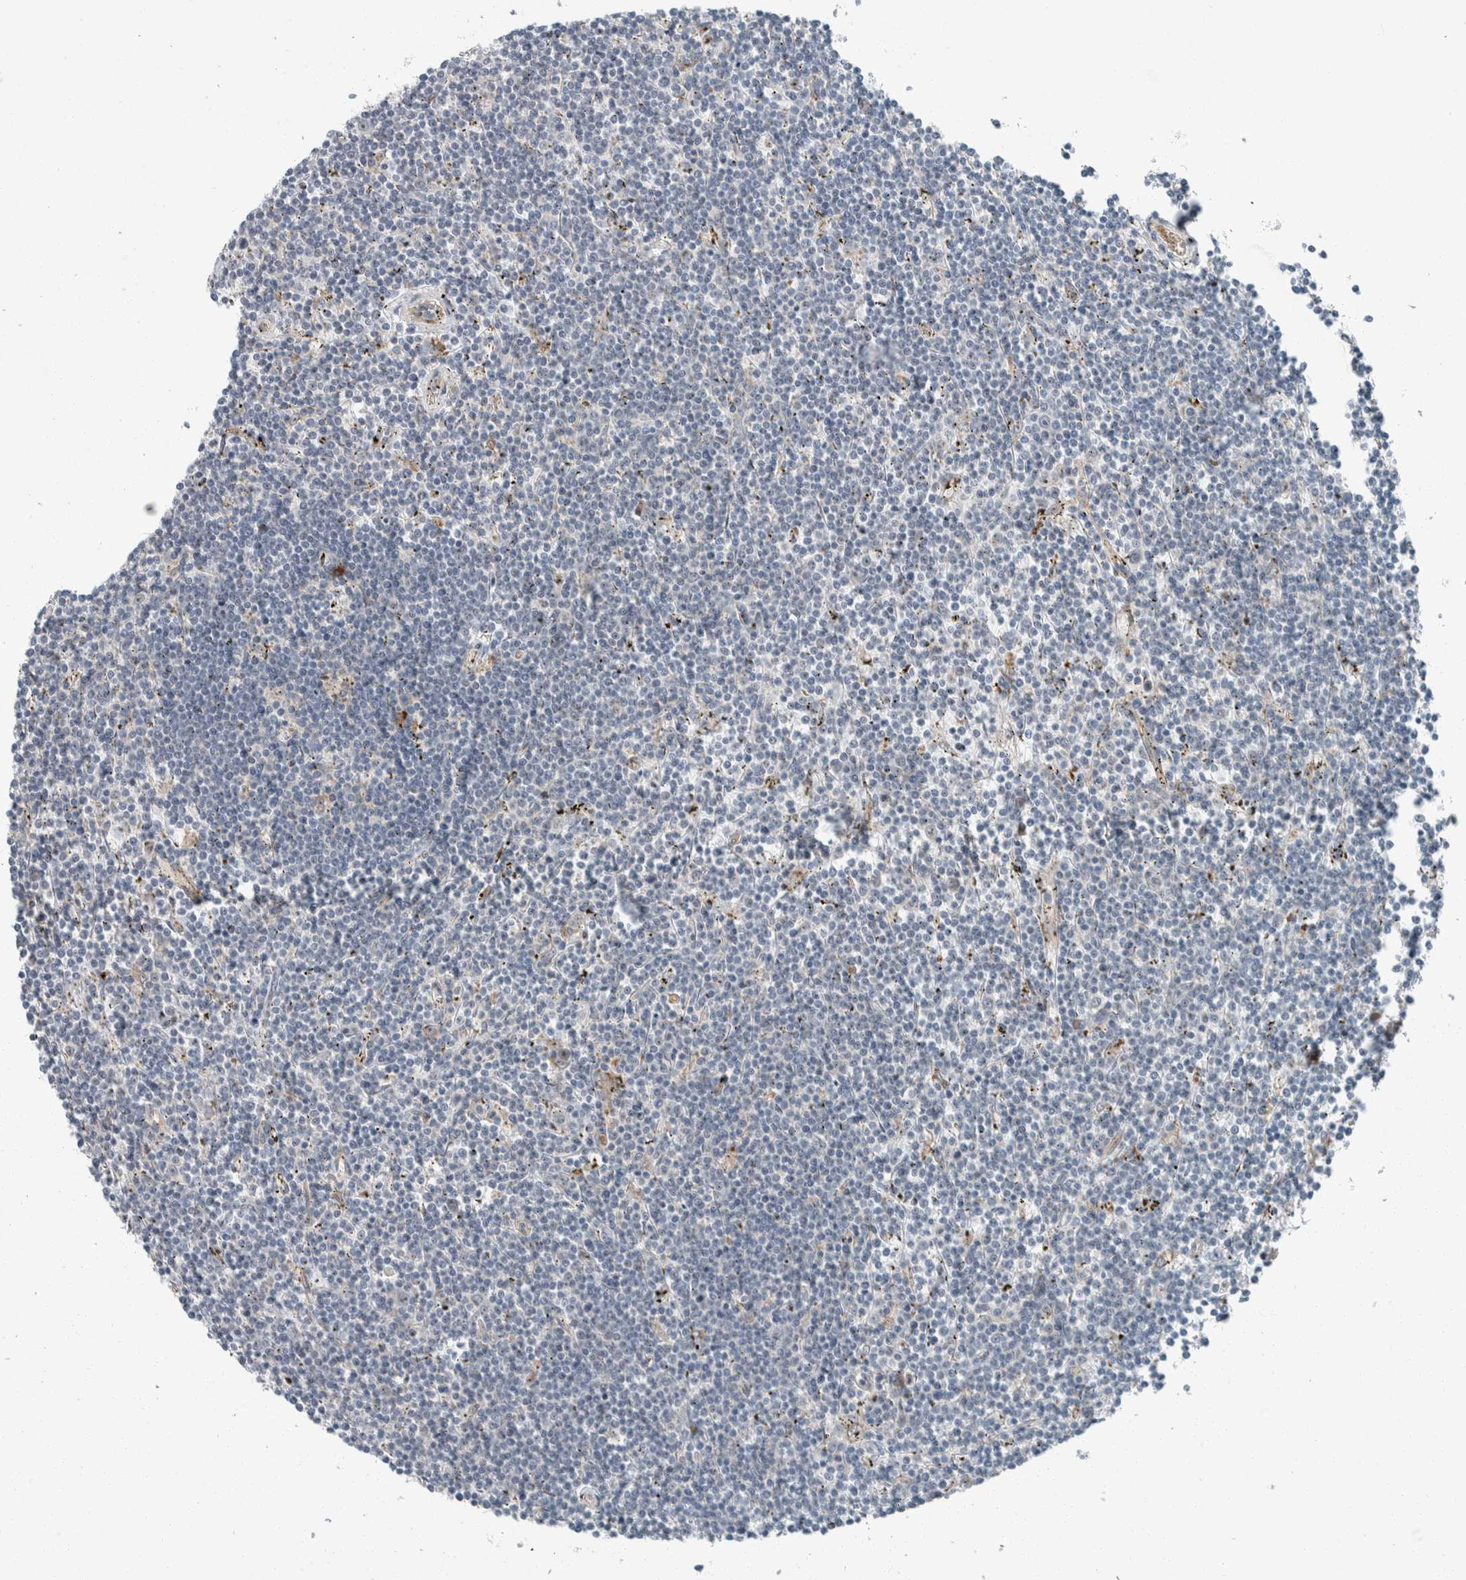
{"staining": {"intensity": "negative", "quantity": "none", "location": "none"}, "tissue": "lymphoma", "cell_type": "Tumor cells", "image_type": "cancer", "snomed": [{"axis": "morphology", "description": "Malignant lymphoma, non-Hodgkin's type, Low grade"}, {"axis": "topography", "description": "Spleen"}], "caption": "Human low-grade malignant lymphoma, non-Hodgkin's type stained for a protein using immunohistochemistry exhibits no expression in tumor cells.", "gene": "USP25", "patient": {"sex": "male", "age": 76}}